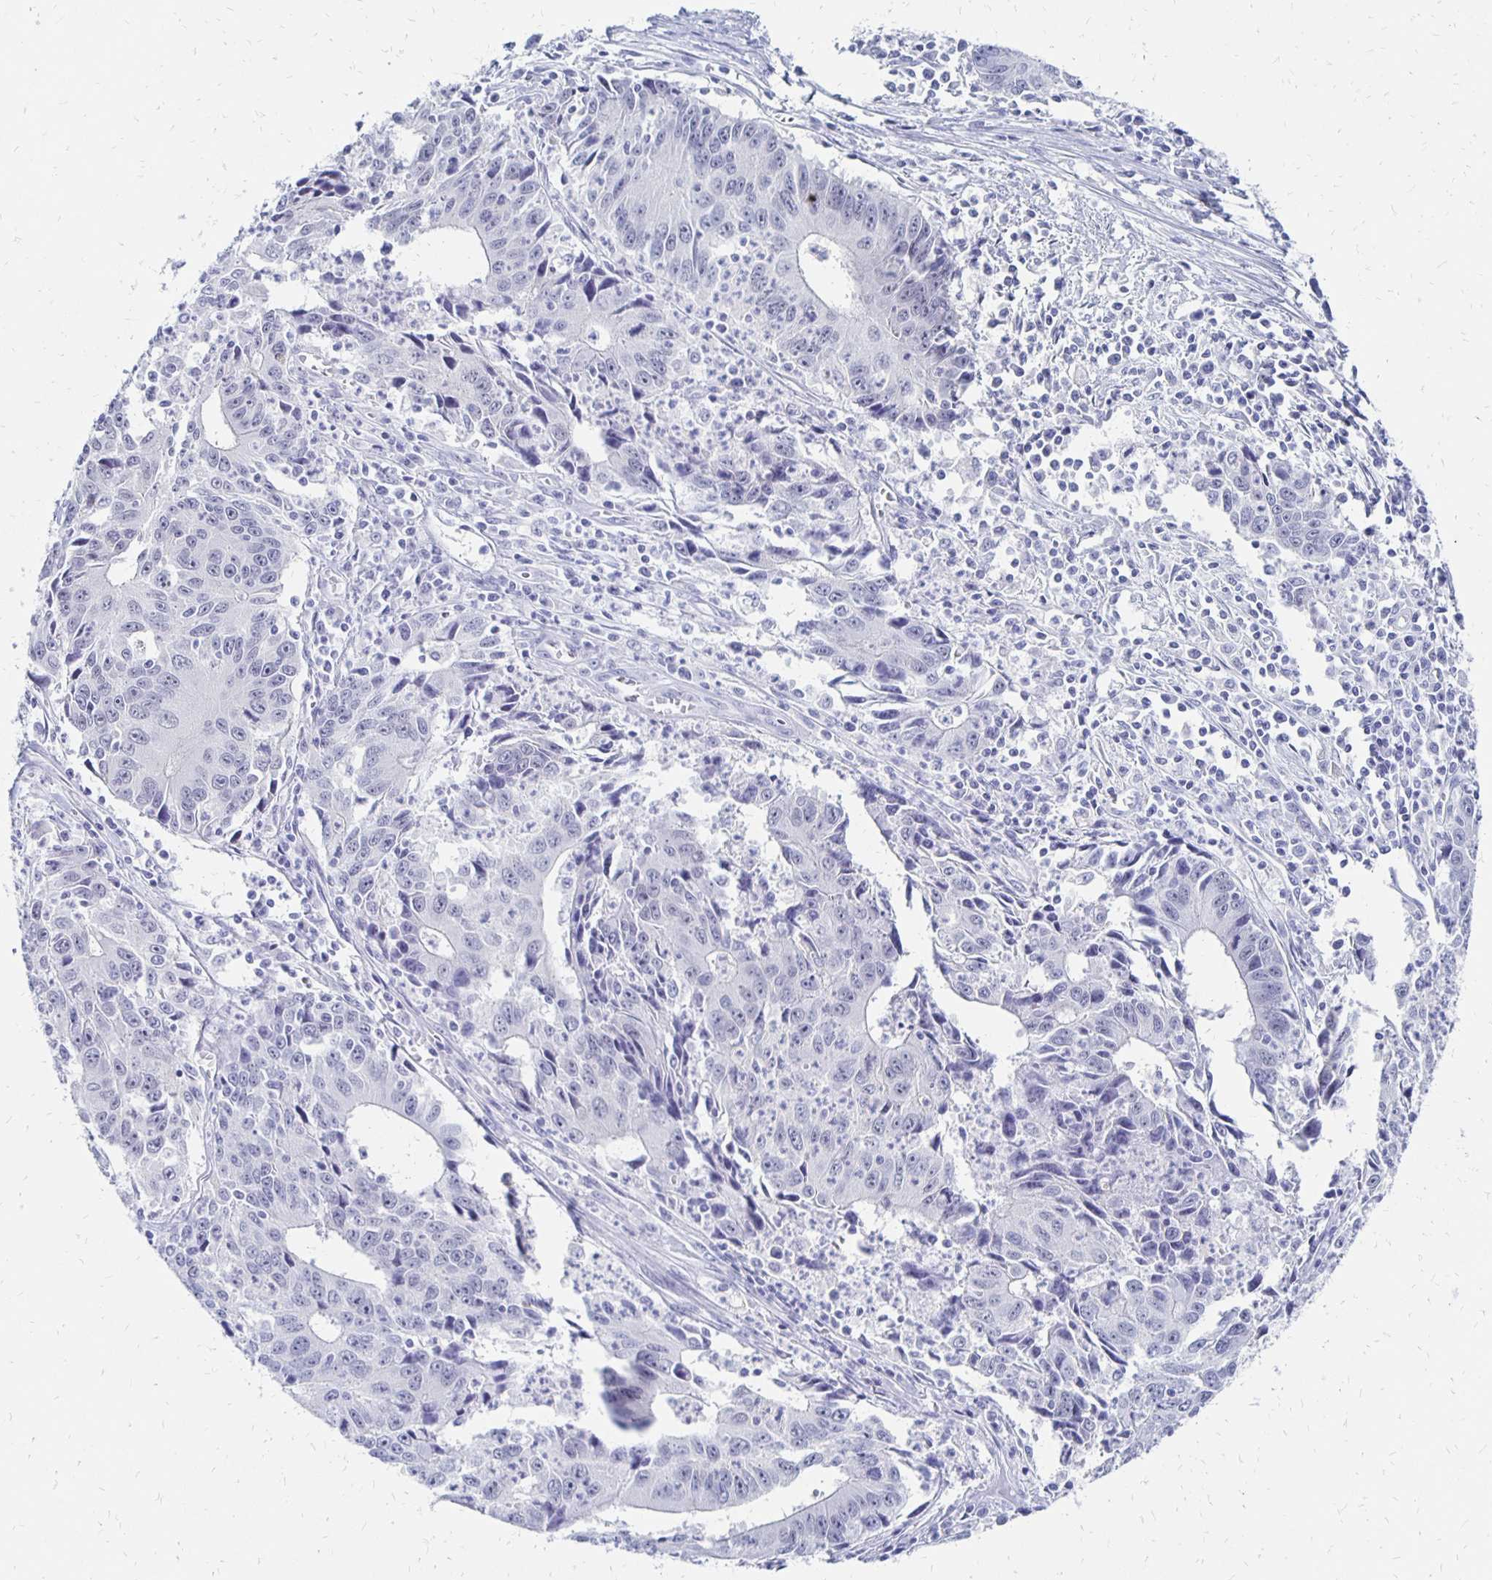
{"staining": {"intensity": "negative", "quantity": "none", "location": "none"}, "tissue": "liver cancer", "cell_type": "Tumor cells", "image_type": "cancer", "snomed": [{"axis": "morphology", "description": "Cholangiocarcinoma"}, {"axis": "topography", "description": "Liver"}], "caption": "Immunohistochemical staining of human liver cancer shows no significant staining in tumor cells.", "gene": "SYT2", "patient": {"sex": "male", "age": 65}}